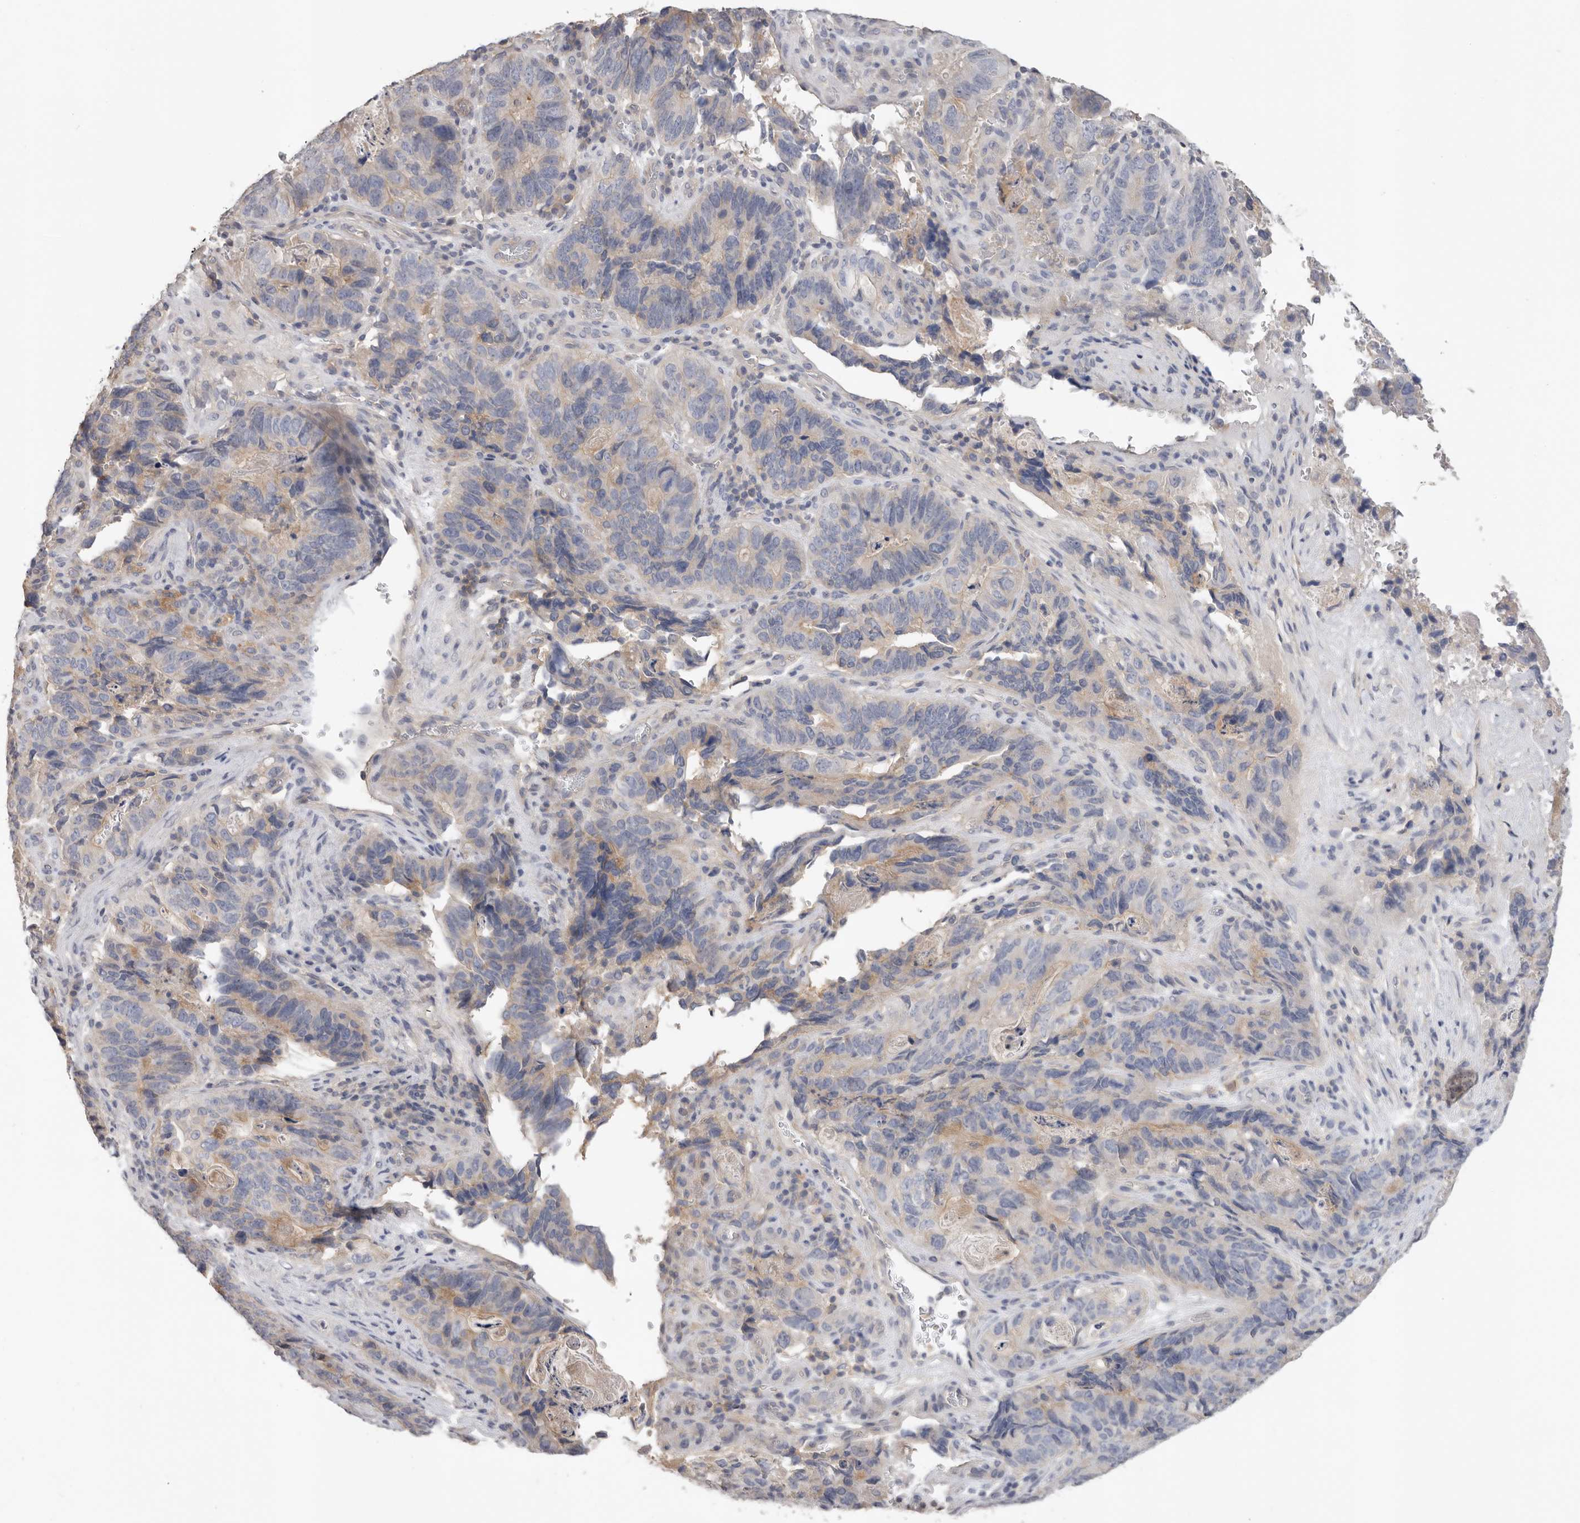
{"staining": {"intensity": "weak", "quantity": "<25%", "location": "cytoplasmic/membranous"}, "tissue": "stomach cancer", "cell_type": "Tumor cells", "image_type": "cancer", "snomed": [{"axis": "morphology", "description": "Normal tissue, NOS"}, {"axis": "morphology", "description": "Adenocarcinoma, NOS"}, {"axis": "topography", "description": "Stomach"}], "caption": "This is a photomicrograph of immunohistochemistry staining of adenocarcinoma (stomach), which shows no expression in tumor cells.", "gene": "WDTC1", "patient": {"sex": "female", "age": 89}}